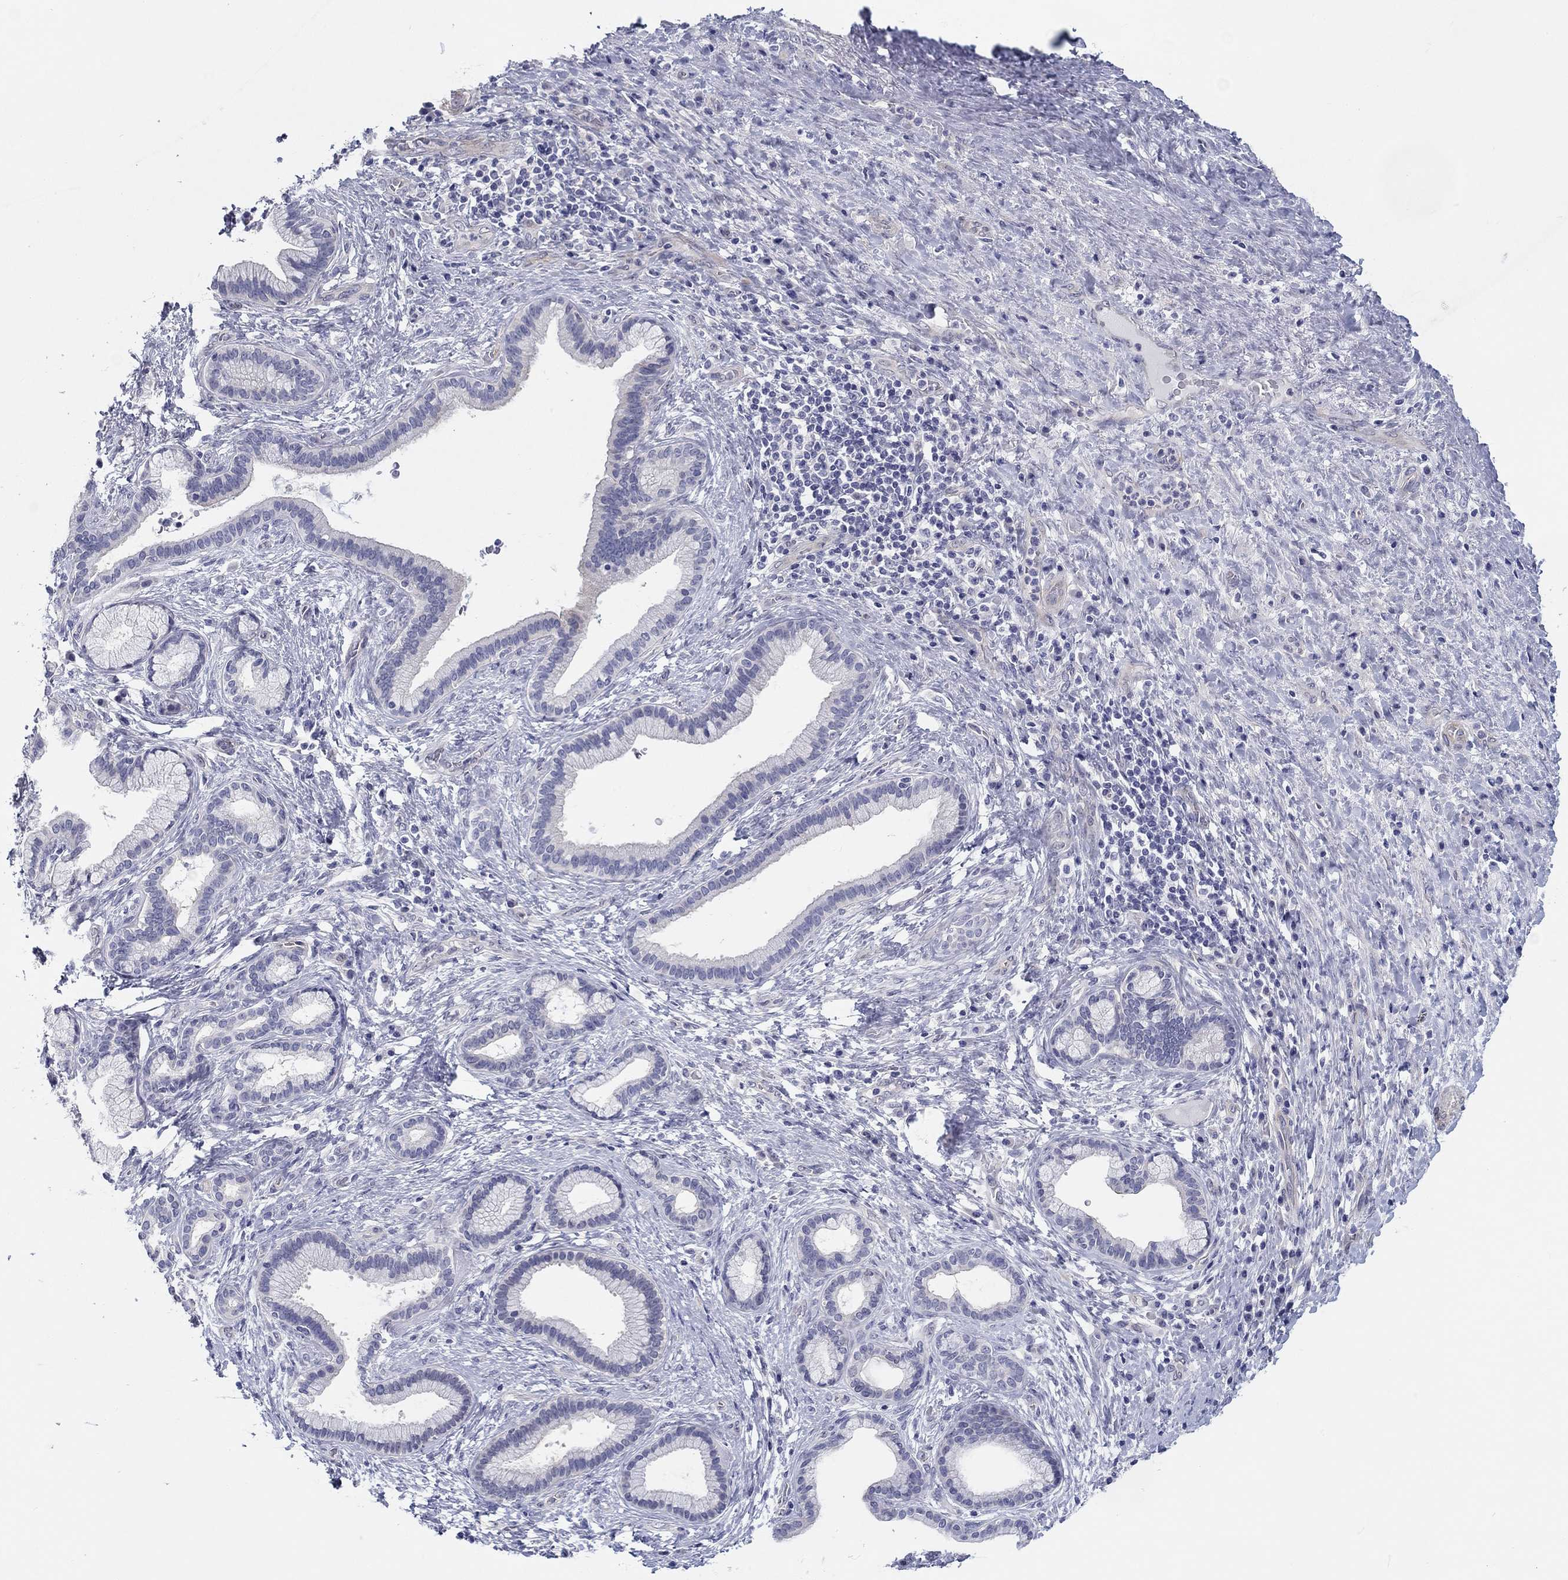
{"staining": {"intensity": "negative", "quantity": "none", "location": "none"}, "tissue": "liver cancer", "cell_type": "Tumor cells", "image_type": "cancer", "snomed": [{"axis": "morphology", "description": "Cholangiocarcinoma"}, {"axis": "topography", "description": "Liver"}], "caption": "IHC of human liver cancer (cholangiocarcinoma) shows no expression in tumor cells. Brightfield microscopy of immunohistochemistry stained with DAB (3,3'-diaminobenzidine) (brown) and hematoxylin (blue), captured at high magnification.", "gene": "CRYGD", "patient": {"sex": "female", "age": 73}}